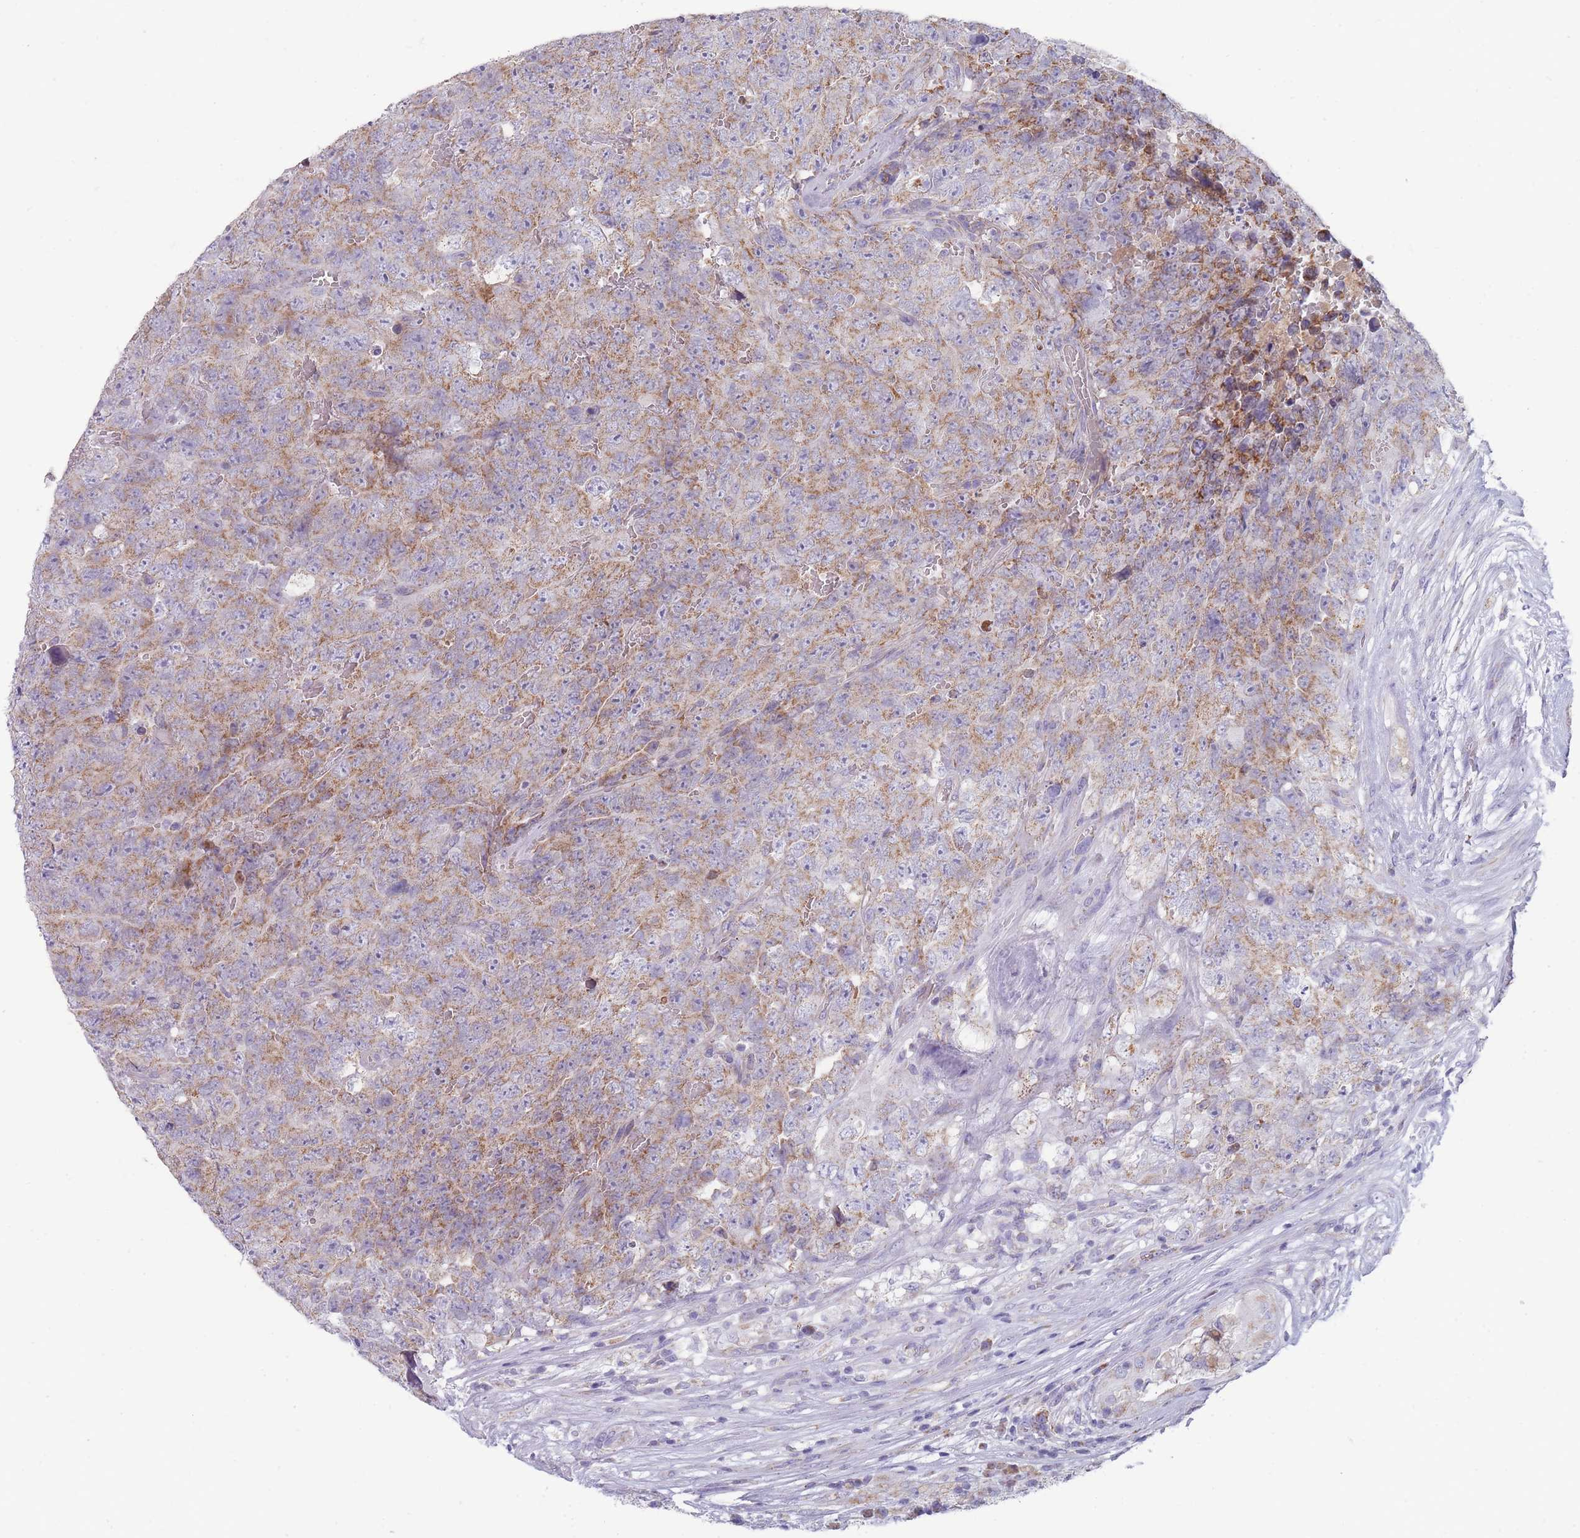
{"staining": {"intensity": "moderate", "quantity": ">75%", "location": "cytoplasmic/membranous"}, "tissue": "testis cancer", "cell_type": "Tumor cells", "image_type": "cancer", "snomed": [{"axis": "morphology", "description": "Seminoma, NOS"}, {"axis": "morphology", "description": "Teratoma, malignant, NOS"}, {"axis": "topography", "description": "Testis"}], "caption": "Moderate cytoplasmic/membranous protein staining is seen in about >75% of tumor cells in testis cancer.", "gene": "MRPS14", "patient": {"sex": "male", "age": 34}}